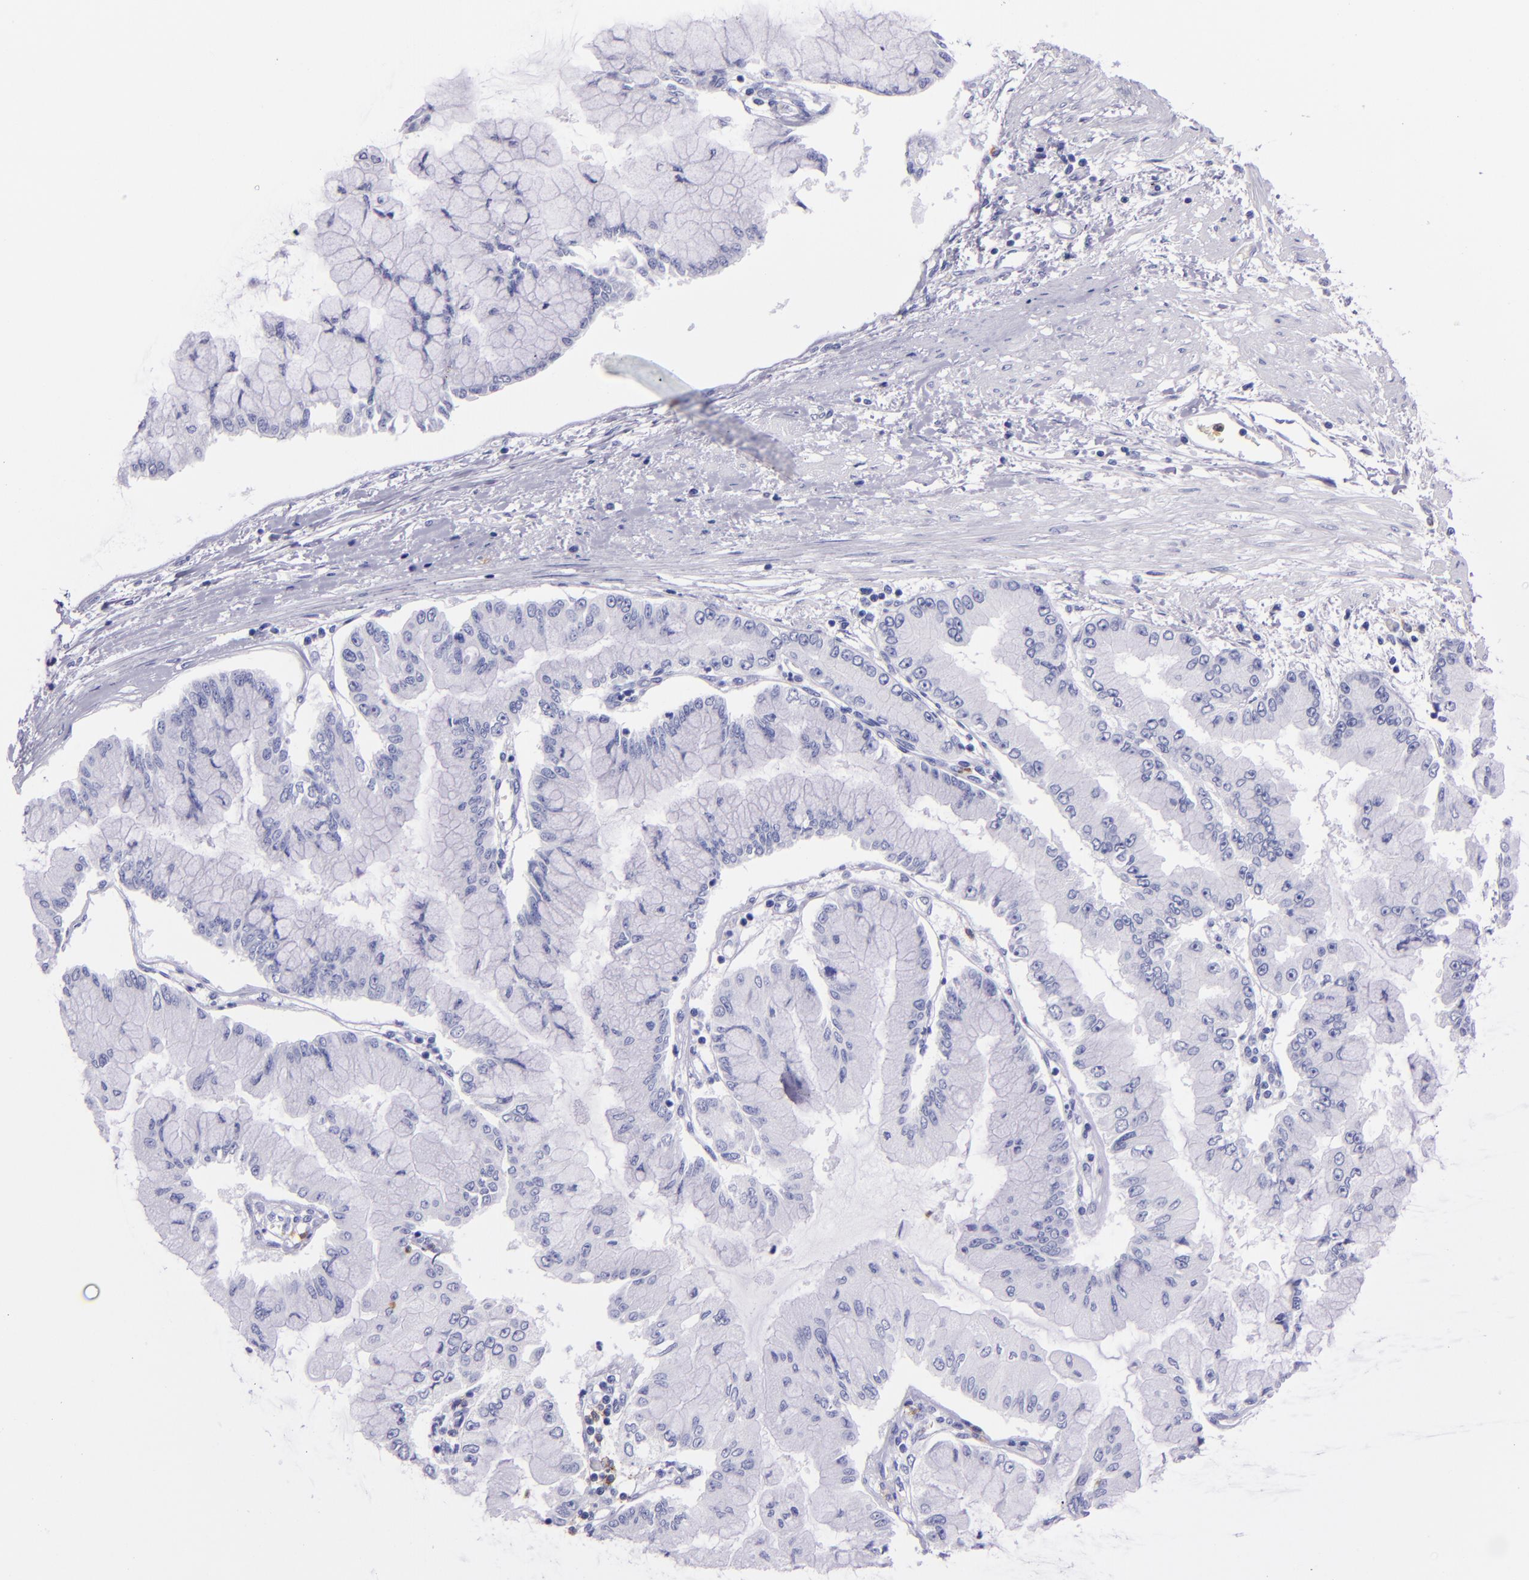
{"staining": {"intensity": "negative", "quantity": "none", "location": "none"}, "tissue": "liver cancer", "cell_type": "Tumor cells", "image_type": "cancer", "snomed": [{"axis": "morphology", "description": "Cholangiocarcinoma"}, {"axis": "topography", "description": "Liver"}], "caption": "Immunohistochemical staining of human liver cancer reveals no significant expression in tumor cells. (DAB (3,3'-diaminobenzidine) IHC, high magnification).", "gene": "CR1", "patient": {"sex": "female", "age": 79}}